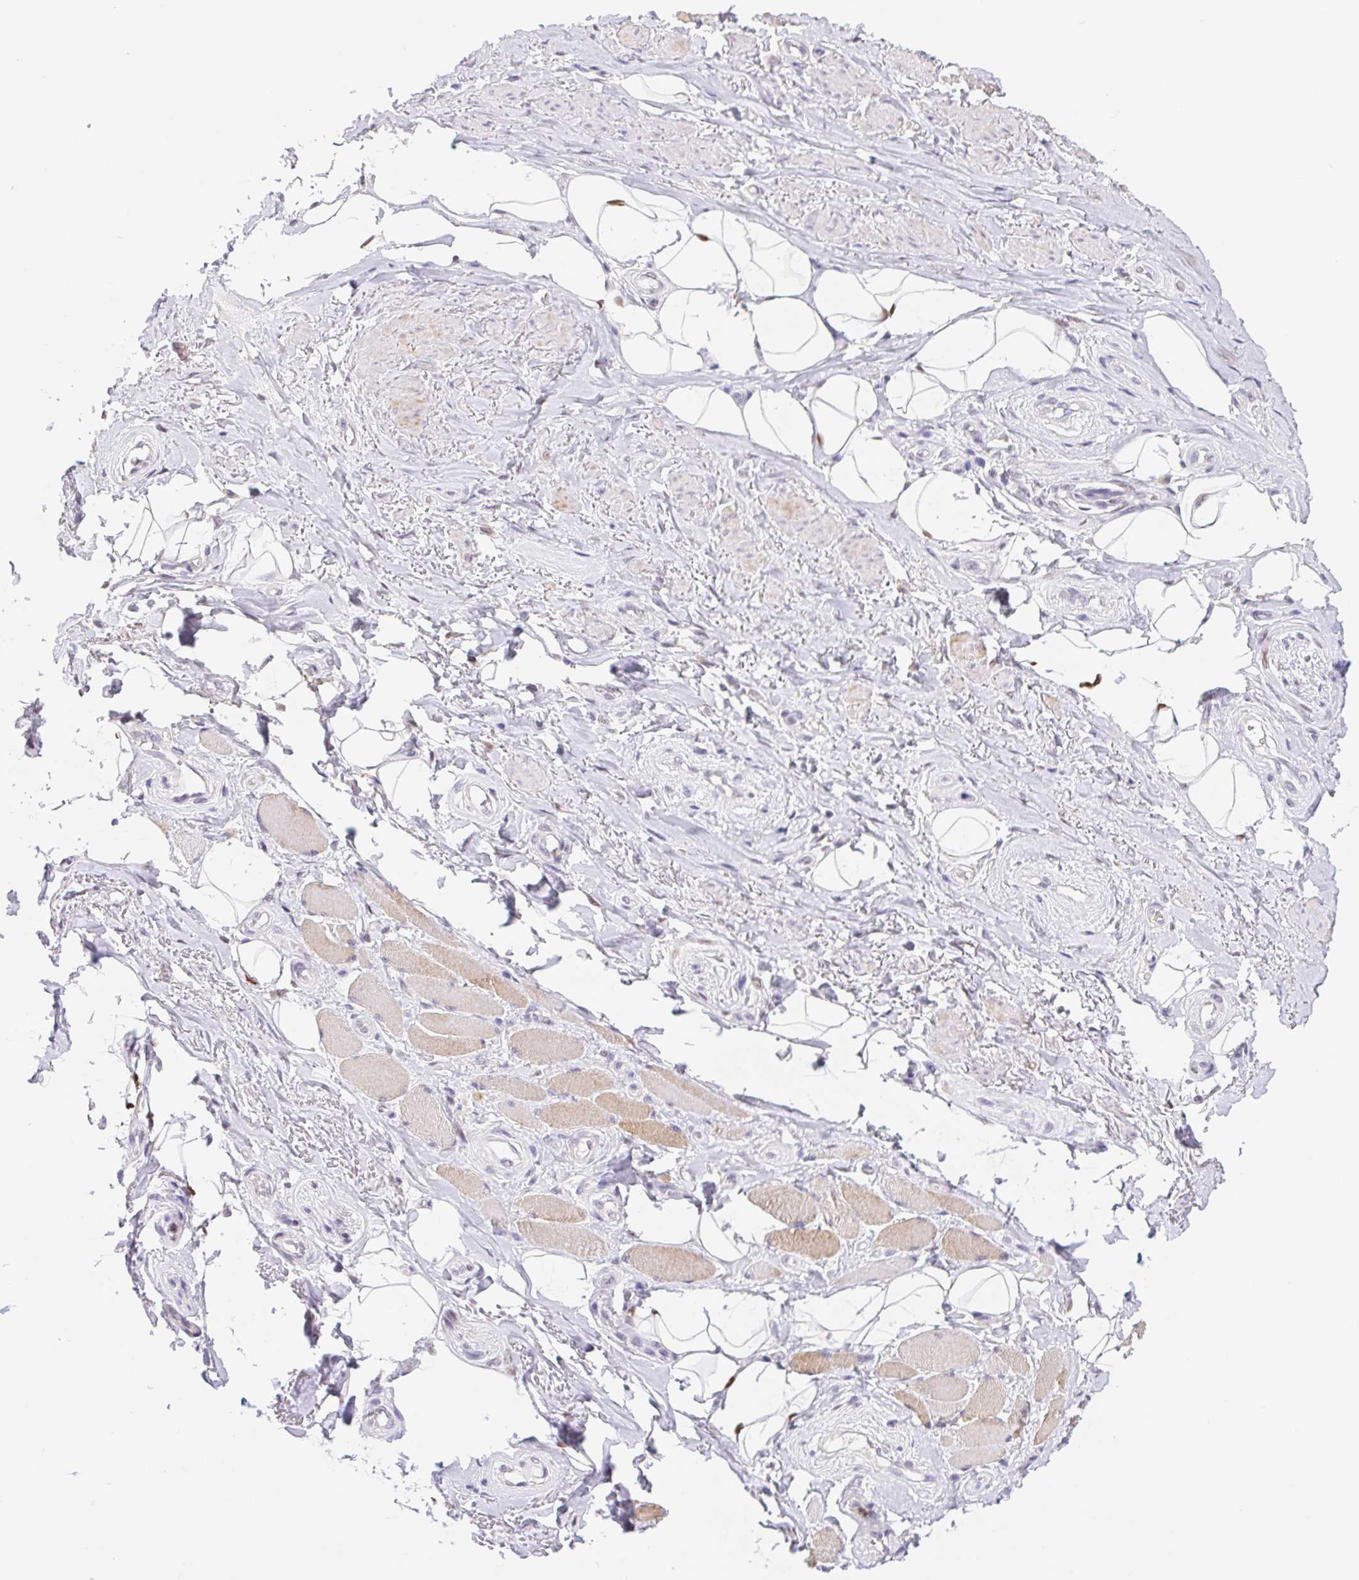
{"staining": {"intensity": "negative", "quantity": "none", "location": "none"}, "tissue": "adipose tissue", "cell_type": "Adipocytes", "image_type": "normal", "snomed": [{"axis": "morphology", "description": "Normal tissue, NOS"}, {"axis": "topography", "description": "Anal"}, {"axis": "topography", "description": "Peripheral nerve tissue"}], "caption": "Immunohistochemistry of normal human adipose tissue shows no expression in adipocytes. Brightfield microscopy of IHC stained with DAB (brown) and hematoxylin (blue), captured at high magnification.", "gene": "L3MBTL4", "patient": {"sex": "male", "age": 53}}